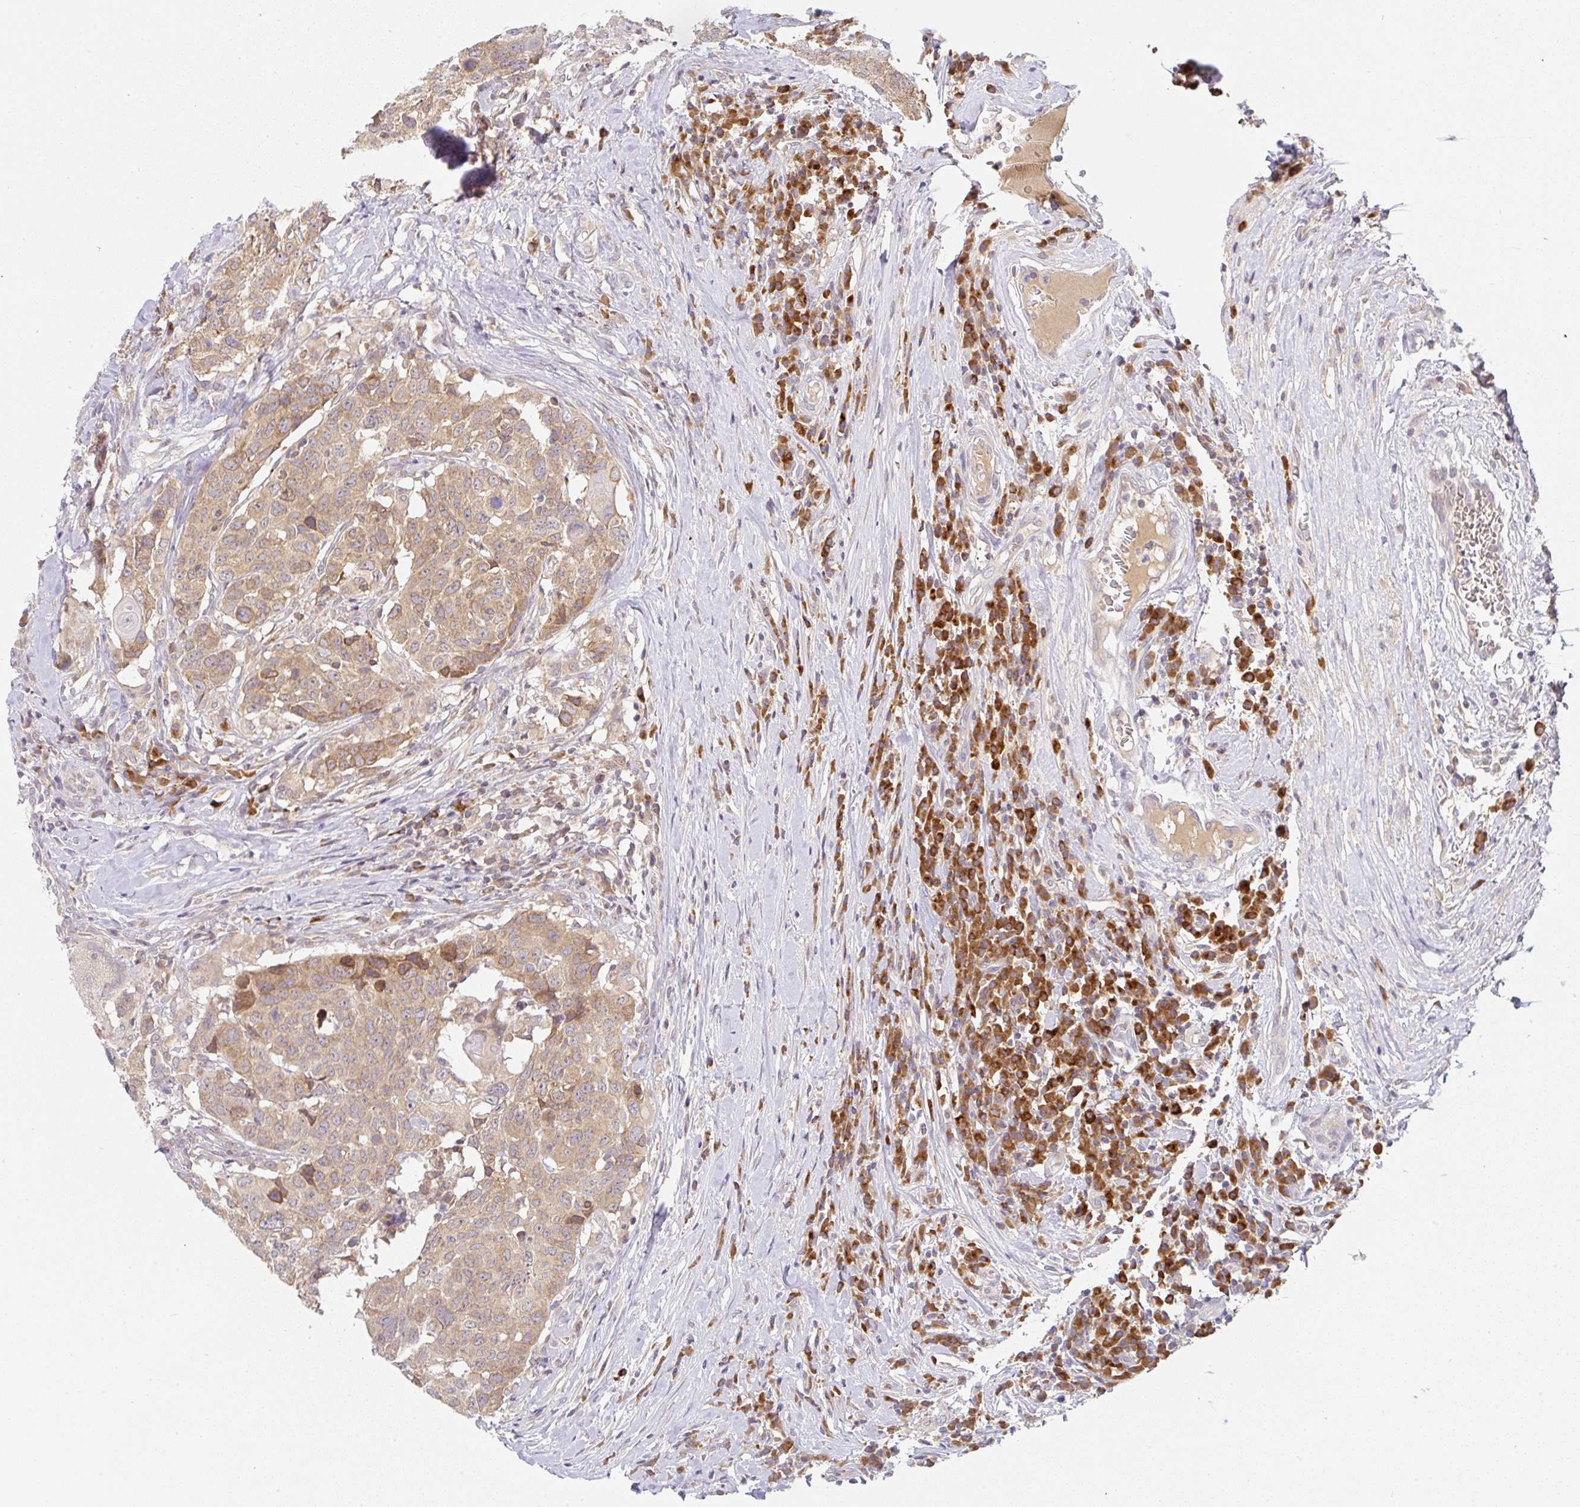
{"staining": {"intensity": "moderate", "quantity": ">75%", "location": "cytoplasmic/membranous"}, "tissue": "head and neck cancer", "cell_type": "Tumor cells", "image_type": "cancer", "snomed": [{"axis": "morphology", "description": "Normal tissue, NOS"}, {"axis": "morphology", "description": "Squamous cell carcinoma, NOS"}, {"axis": "topography", "description": "Skeletal muscle"}, {"axis": "topography", "description": "Vascular tissue"}, {"axis": "topography", "description": "Peripheral nerve tissue"}, {"axis": "topography", "description": "Head-Neck"}], "caption": "Immunohistochemical staining of head and neck cancer (squamous cell carcinoma) demonstrates medium levels of moderate cytoplasmic/membranous staining in about >75% of tumor cells.", "gene": "DERL2", "patient": {"sex": "male", "age": 66}}